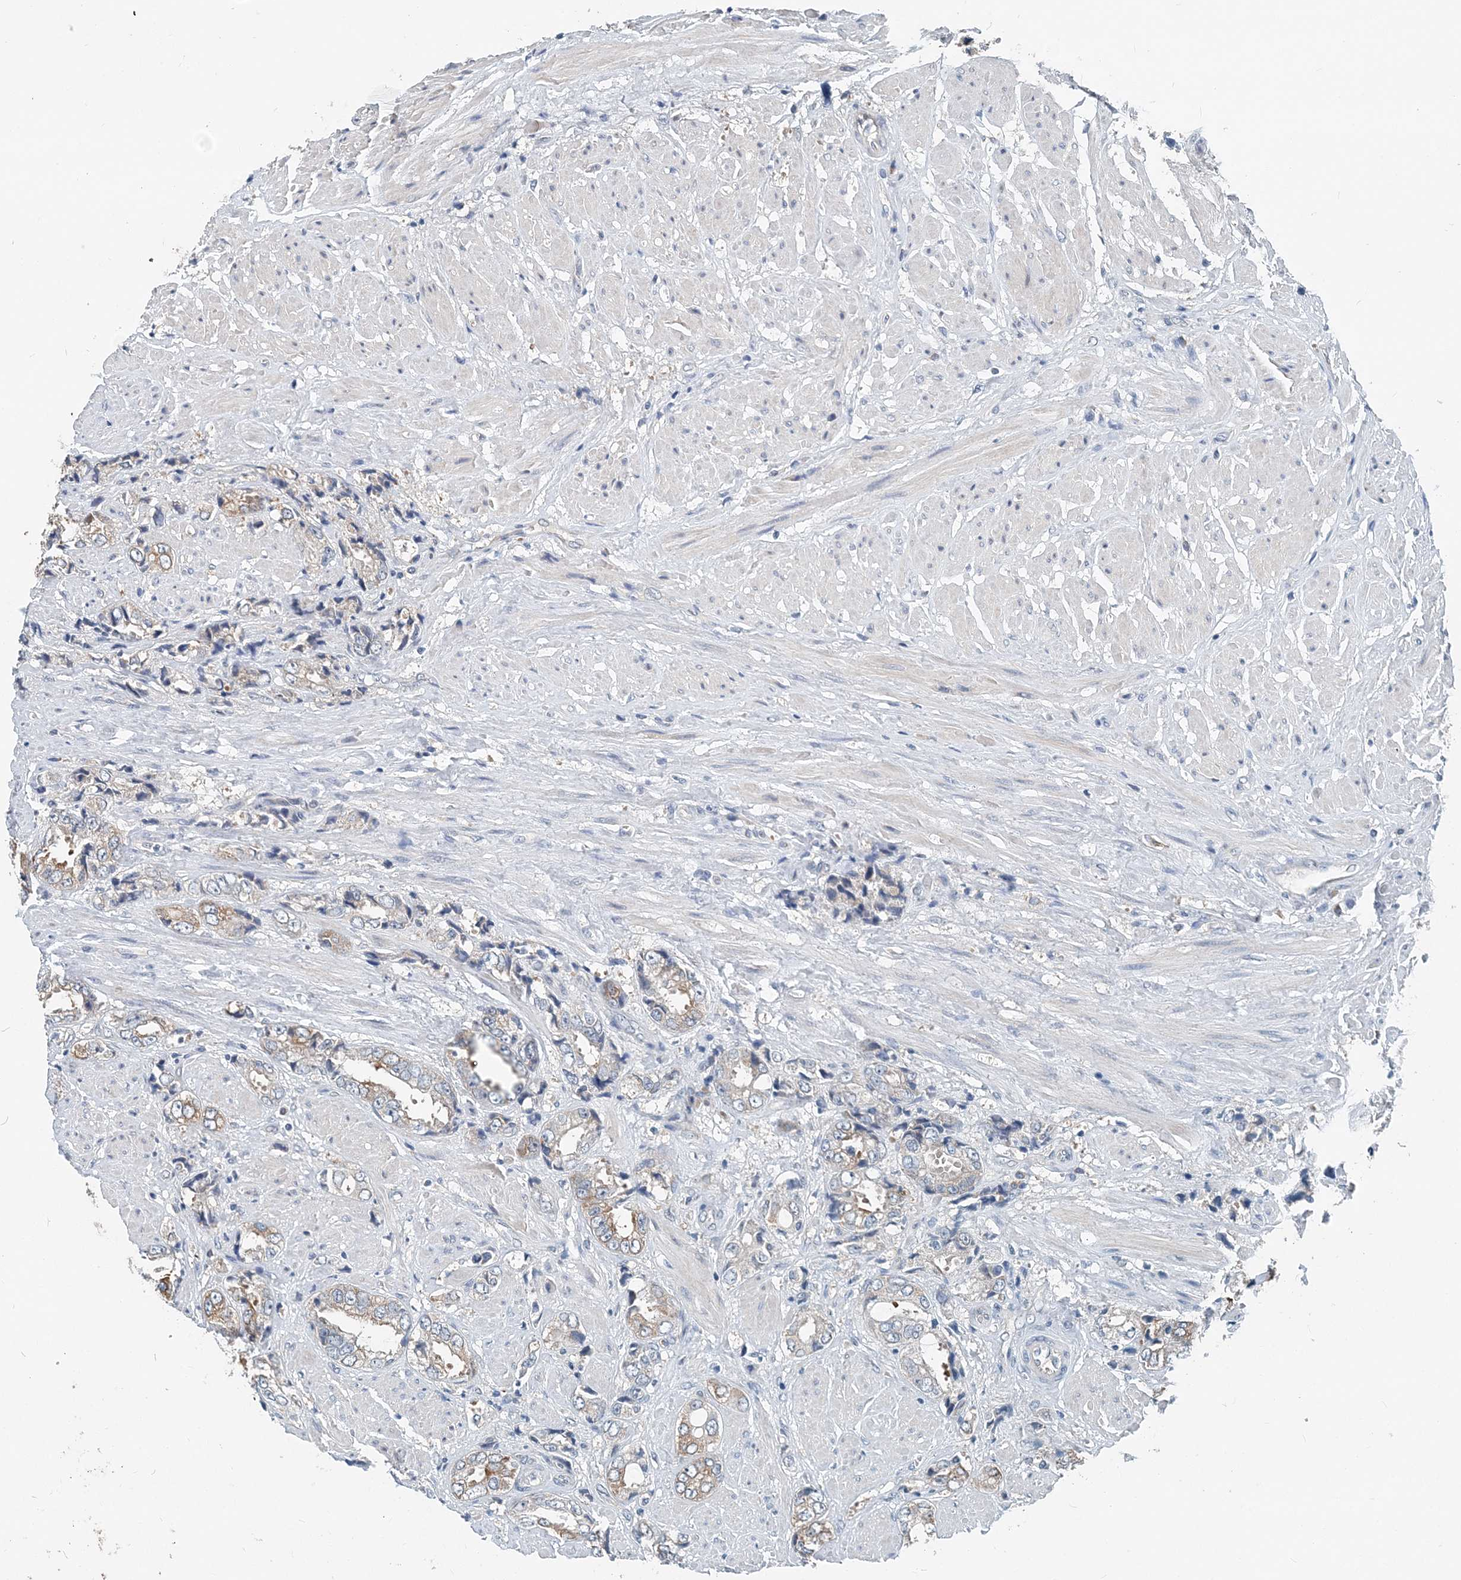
{"staining": {"intensity": "weak", "quantity": "25%-75%", "location": "cytoplasmic/membranous"}, "tissue": "prostate cancer", "cell_type": "Tumor cells", "image_type": "cancer", "snomed": [{"axis": "morphology", "description": "Adenocarcinoma, High grade"}, {"axis": "topography", "description": "Prostate"}], "caption": "Weak cytoplasmic/membranous protein expression is present in about 25%-75% of tumor cells in adenocarcinoma (high-grade) (prostate).", "gene": "EEF1A2", "patient": {"sex": "male", "age": 61}}